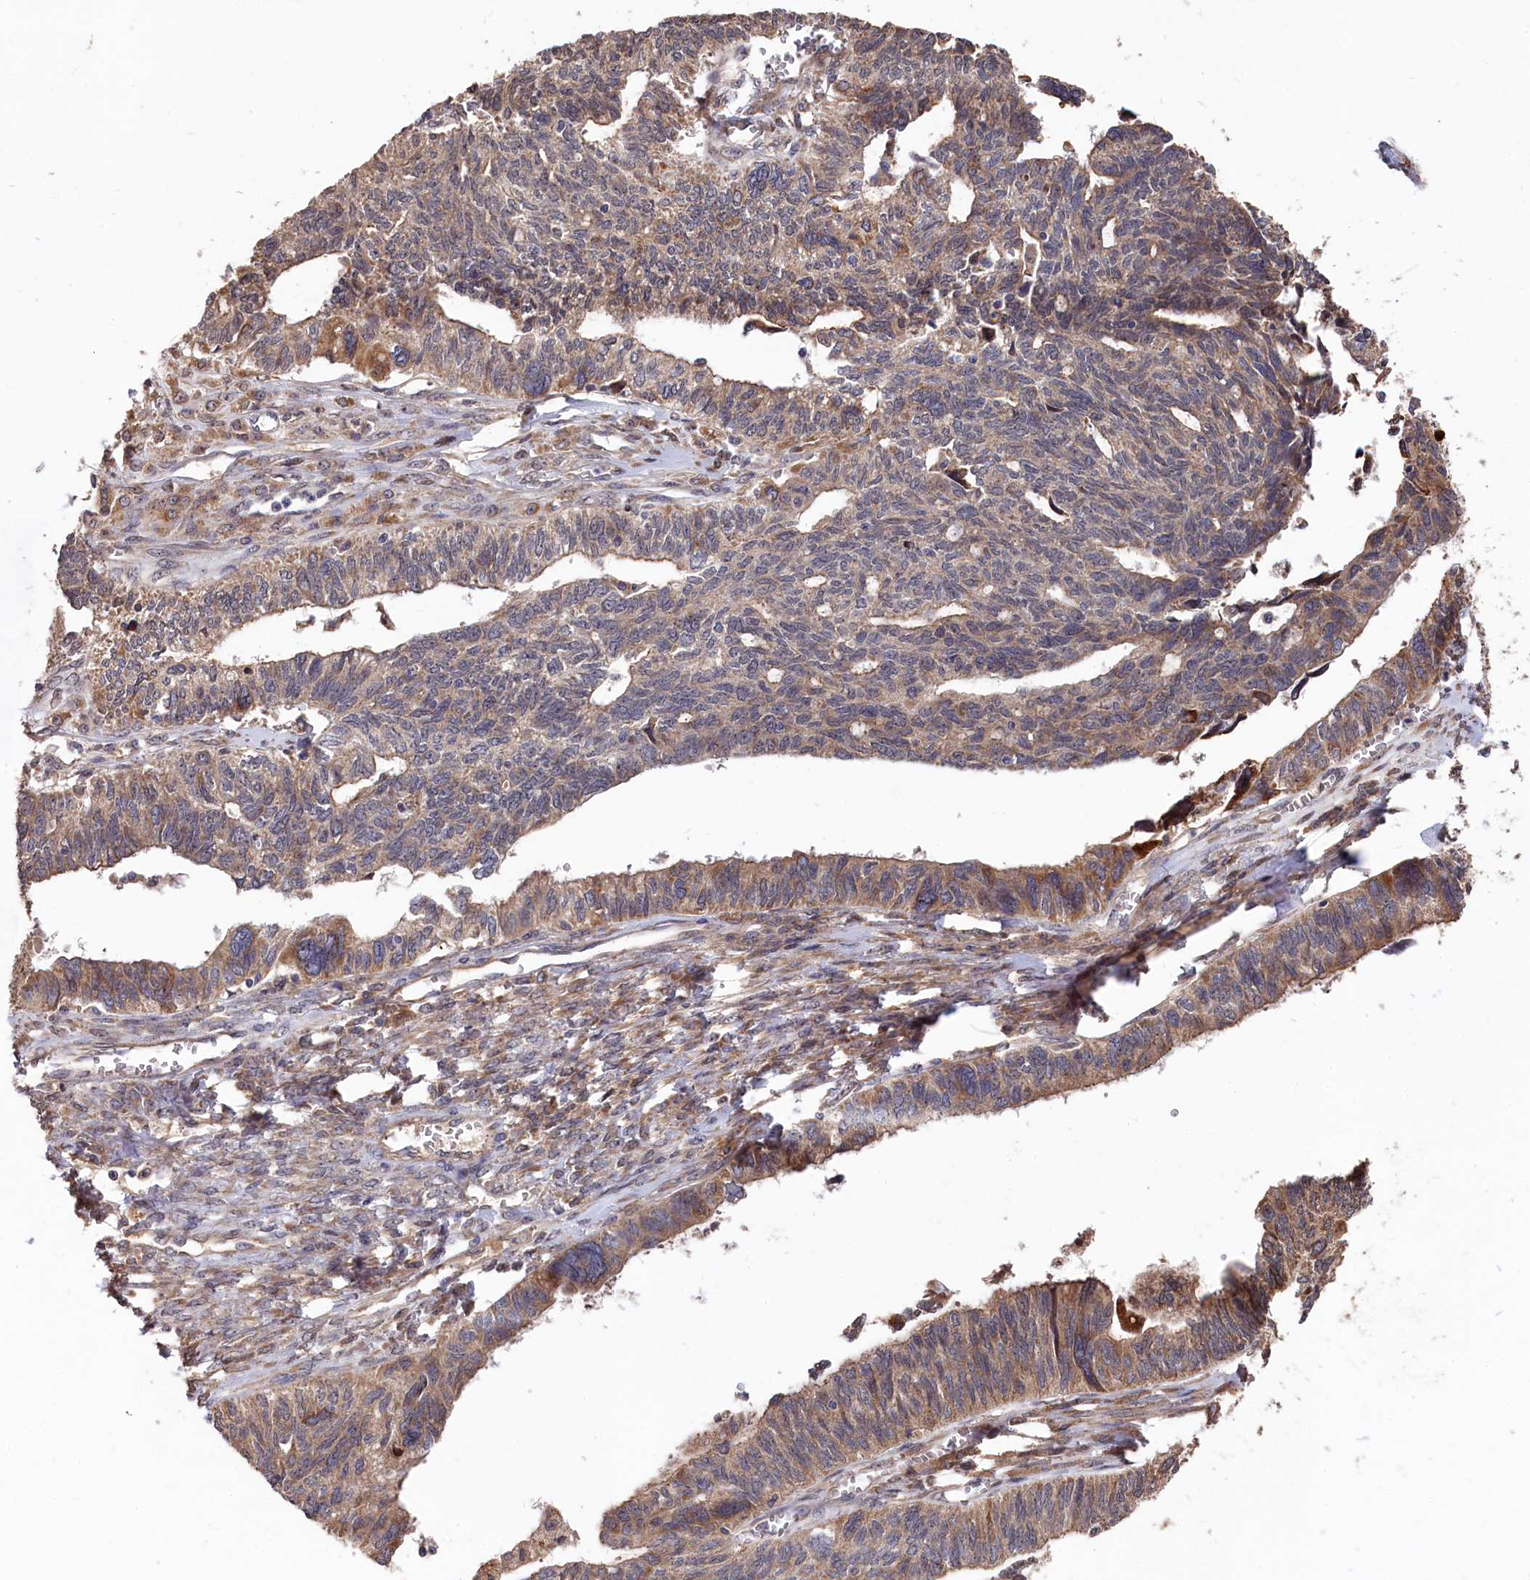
{"staining": {"intensity": "moderate", "quantity": "25%-75%", "location": "cytoplasmic/membranous"}, "tissue": "ovarian cancer", "cell_type": "Tumor cells", "image_type": "cancer", "snomed": [{"axis": "morphology", "description": "Cystadenocarcinoma, serous, NOS"}, {"axis": "topography", "description": "Ovary"}], "caption": "Immunohistochemistry (IHC) (DAB (3,3'-diaminobenzidine)) staining of human serous cystadenocarcinoma (ovarian) displays moderate cytoplasmic/membranous protein staining in approximately 25%-75% of tumor cells. (IHC, brightfield microscopy, high magnification).", "gene": "SLC12A4", "patient": {"sex": "female", "age": 79}}